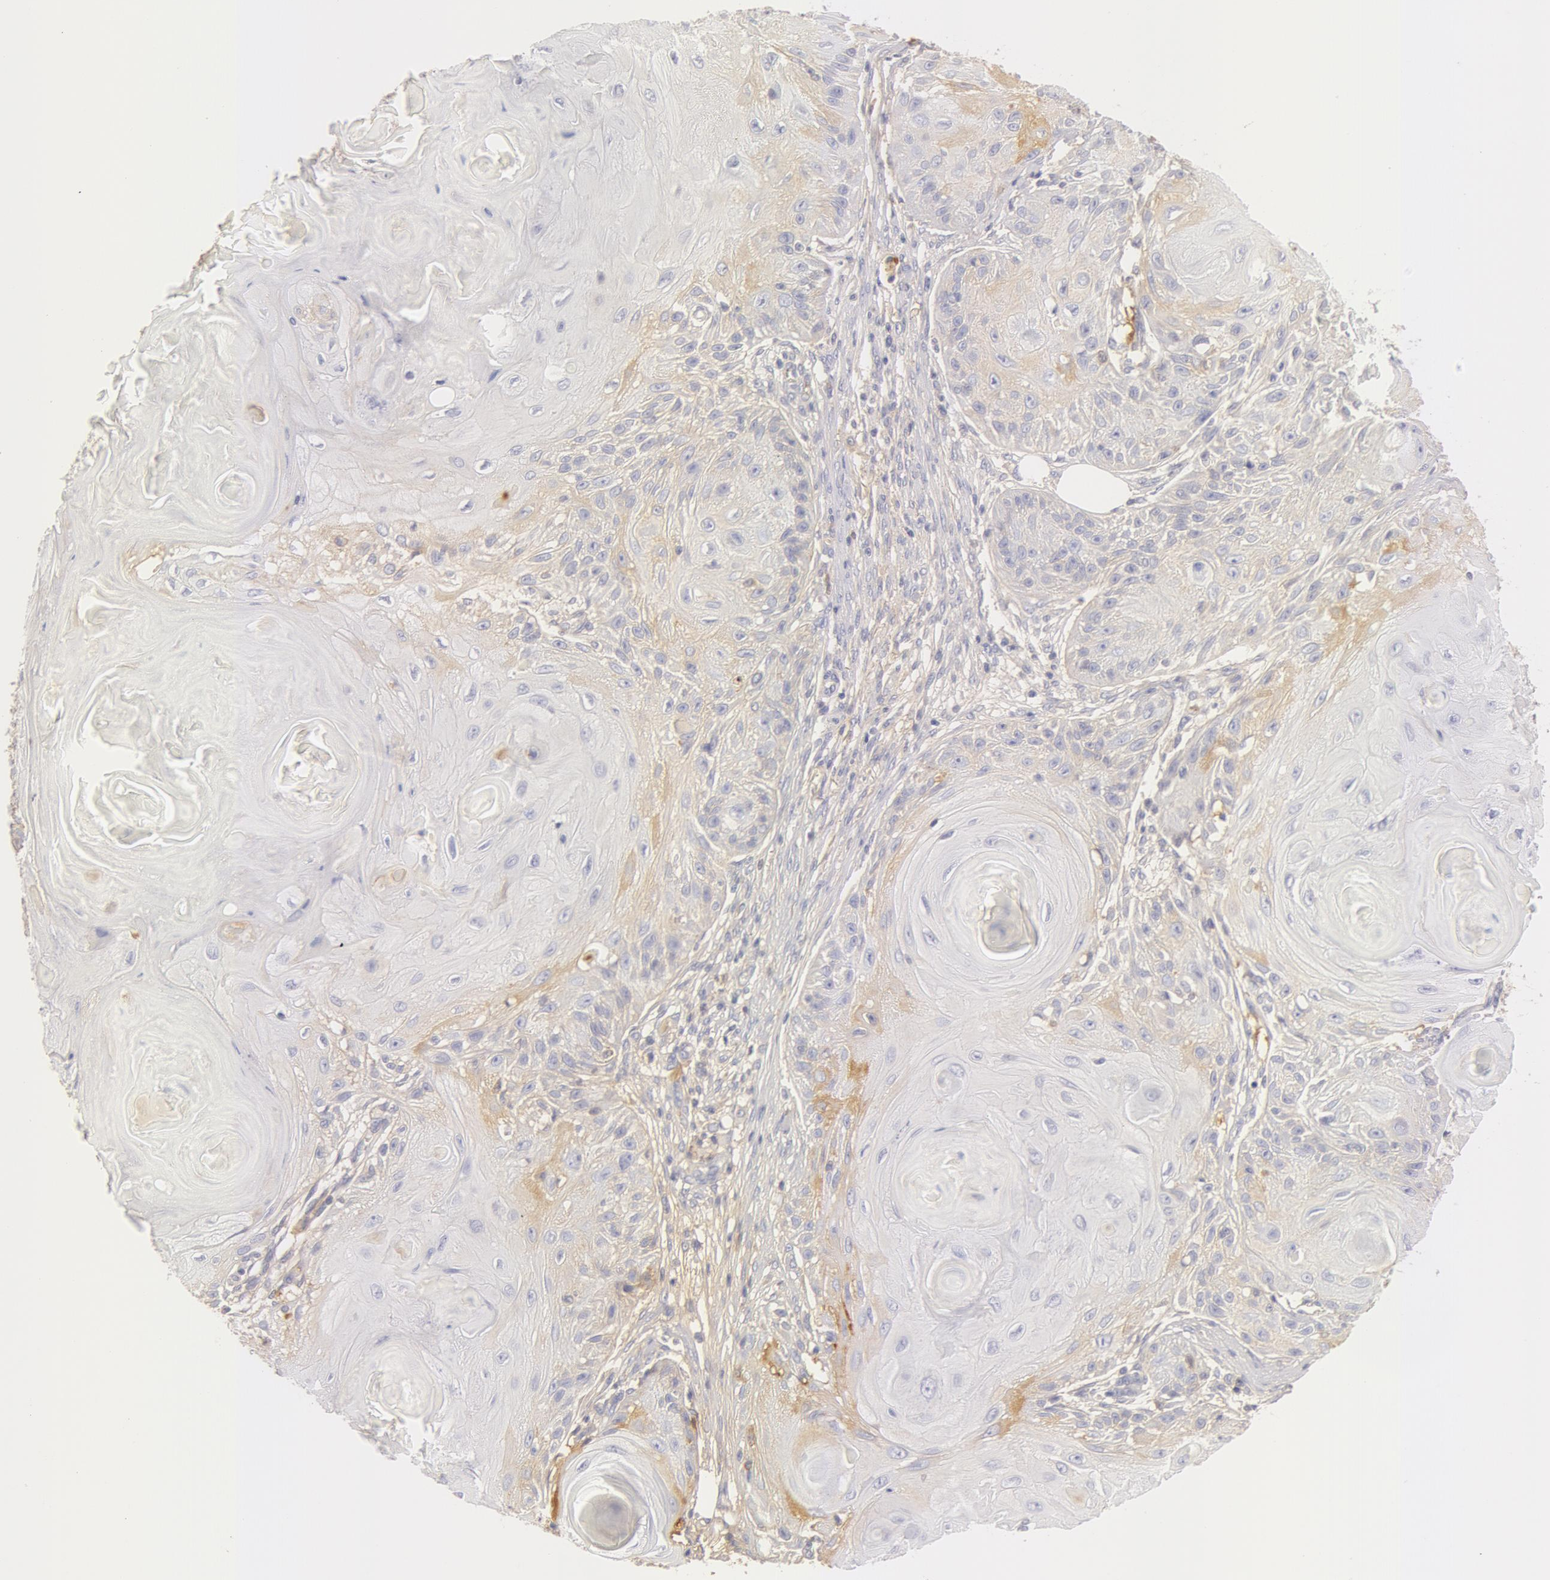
{"staining": {"intensity": "weak", "quantity": "25%-75%", "location": "cytoplasmic/membranous"}, "tissue": "skin cancer", "cell_type": "Tumor cells", "image_type": "cancer", "snomed": [{"axis": "morphology", "description": "Squamous cell carcinoma, NOS"}, {"axis": "topography", "description": "Skin"}], "caption": "This micrograph displays immunohistochemistry staining of skin squamous cell carcinoma, with low weak cytoplasmic/membranous expression in approximately 25%-75% of tumor cells.", "gene": "GC", "patient": {"sex": "female", "age": 88}}